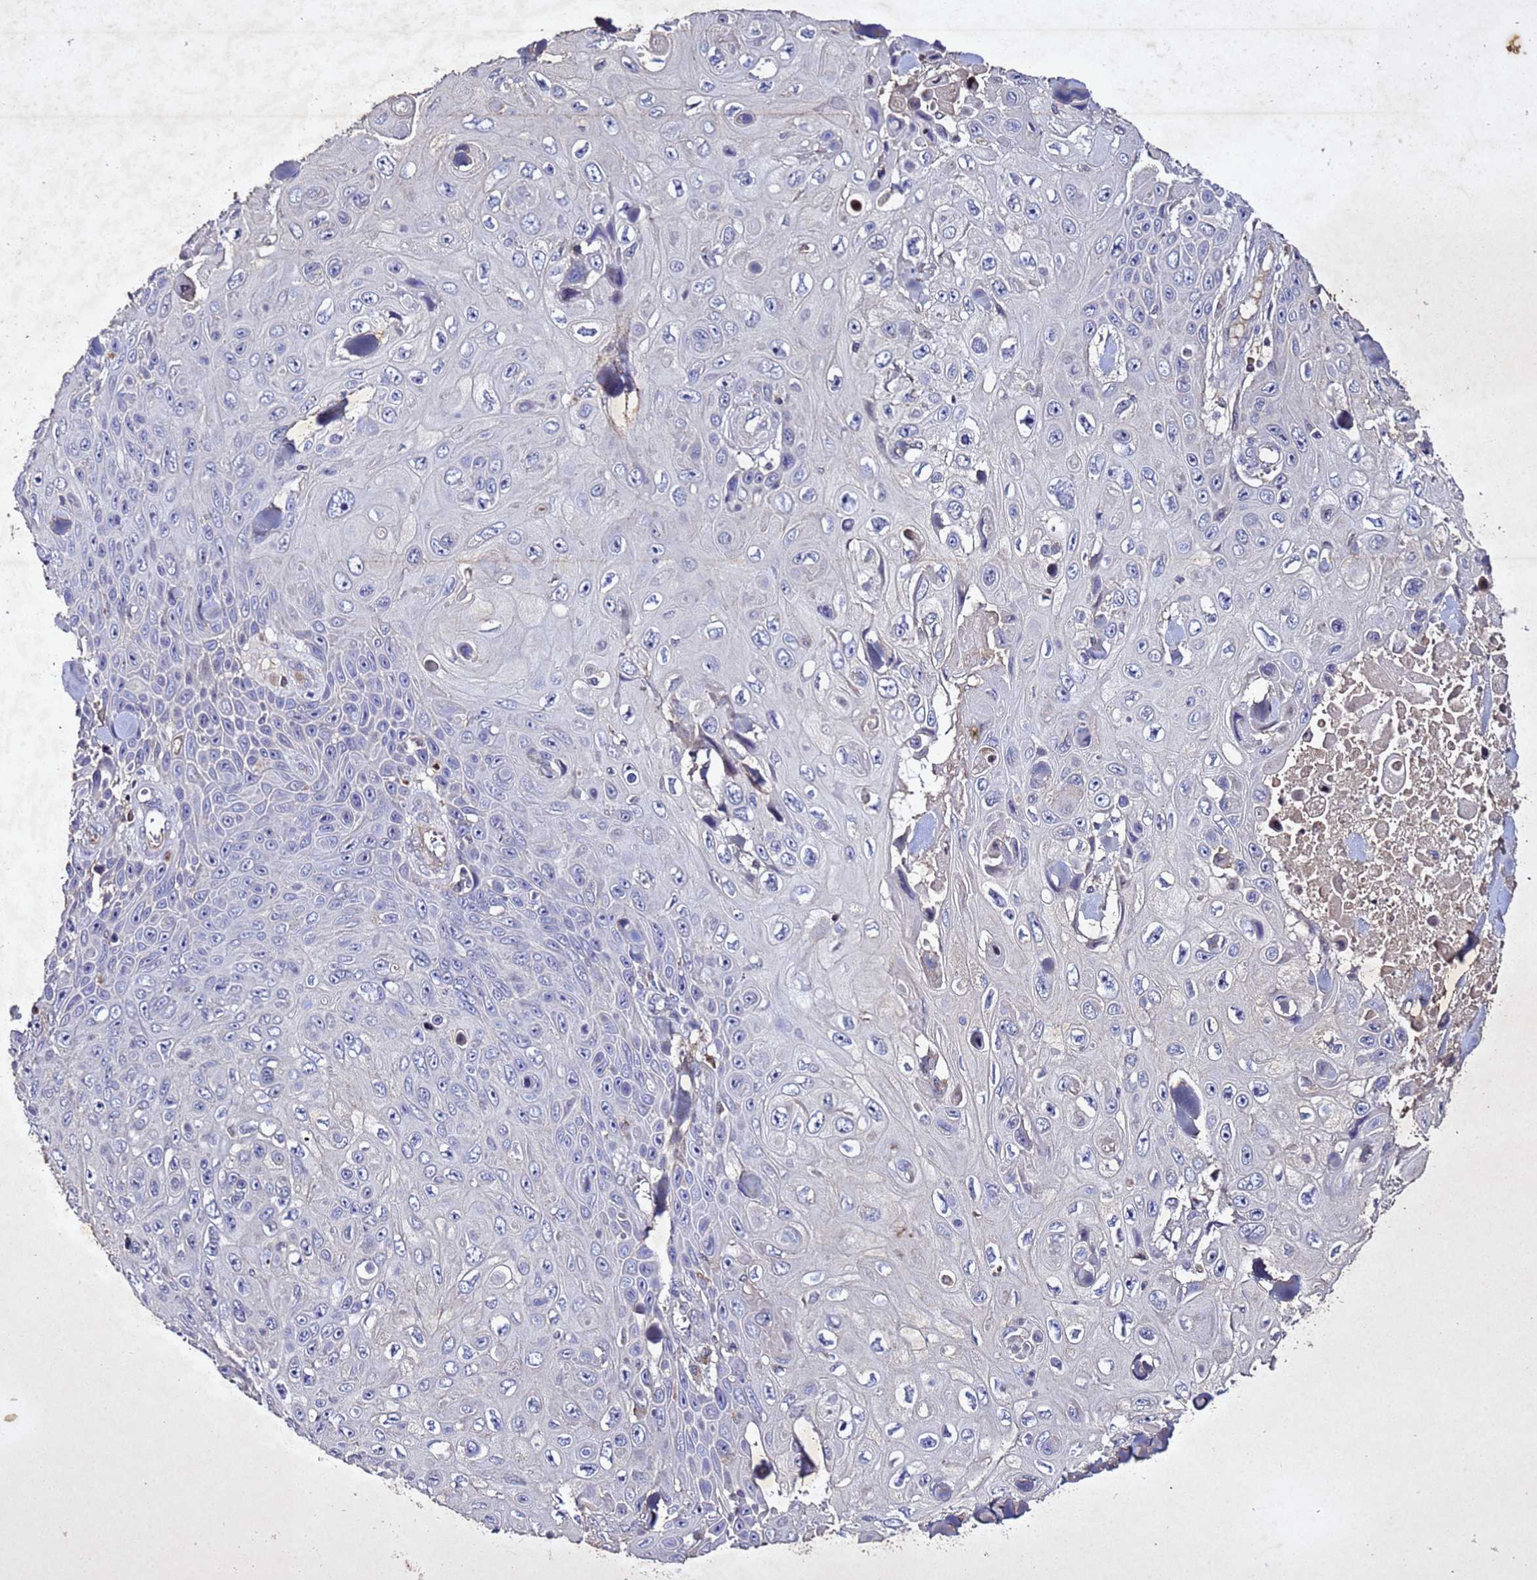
{"staining": {"intensity": "negative", "quantity": "none", "location": "none"}, "tissue": "skin cancer", "cell_type": "Tumor cells", "image_type": "cancer", "snomed": [{"axis": "morphology", "description": "Squamous cell carcinoma, NOS"}, {"axis": "topography", "description": "Skin"}], "caption": "This histopathology image is of skin squamous cell carcinoma stained with IHC to label a protein in brown with the nuclei are counter-stained blue. There is no expression in tumor cells.", "gene": "SV2B", "patient": {"sex": "male", "age": 82}}